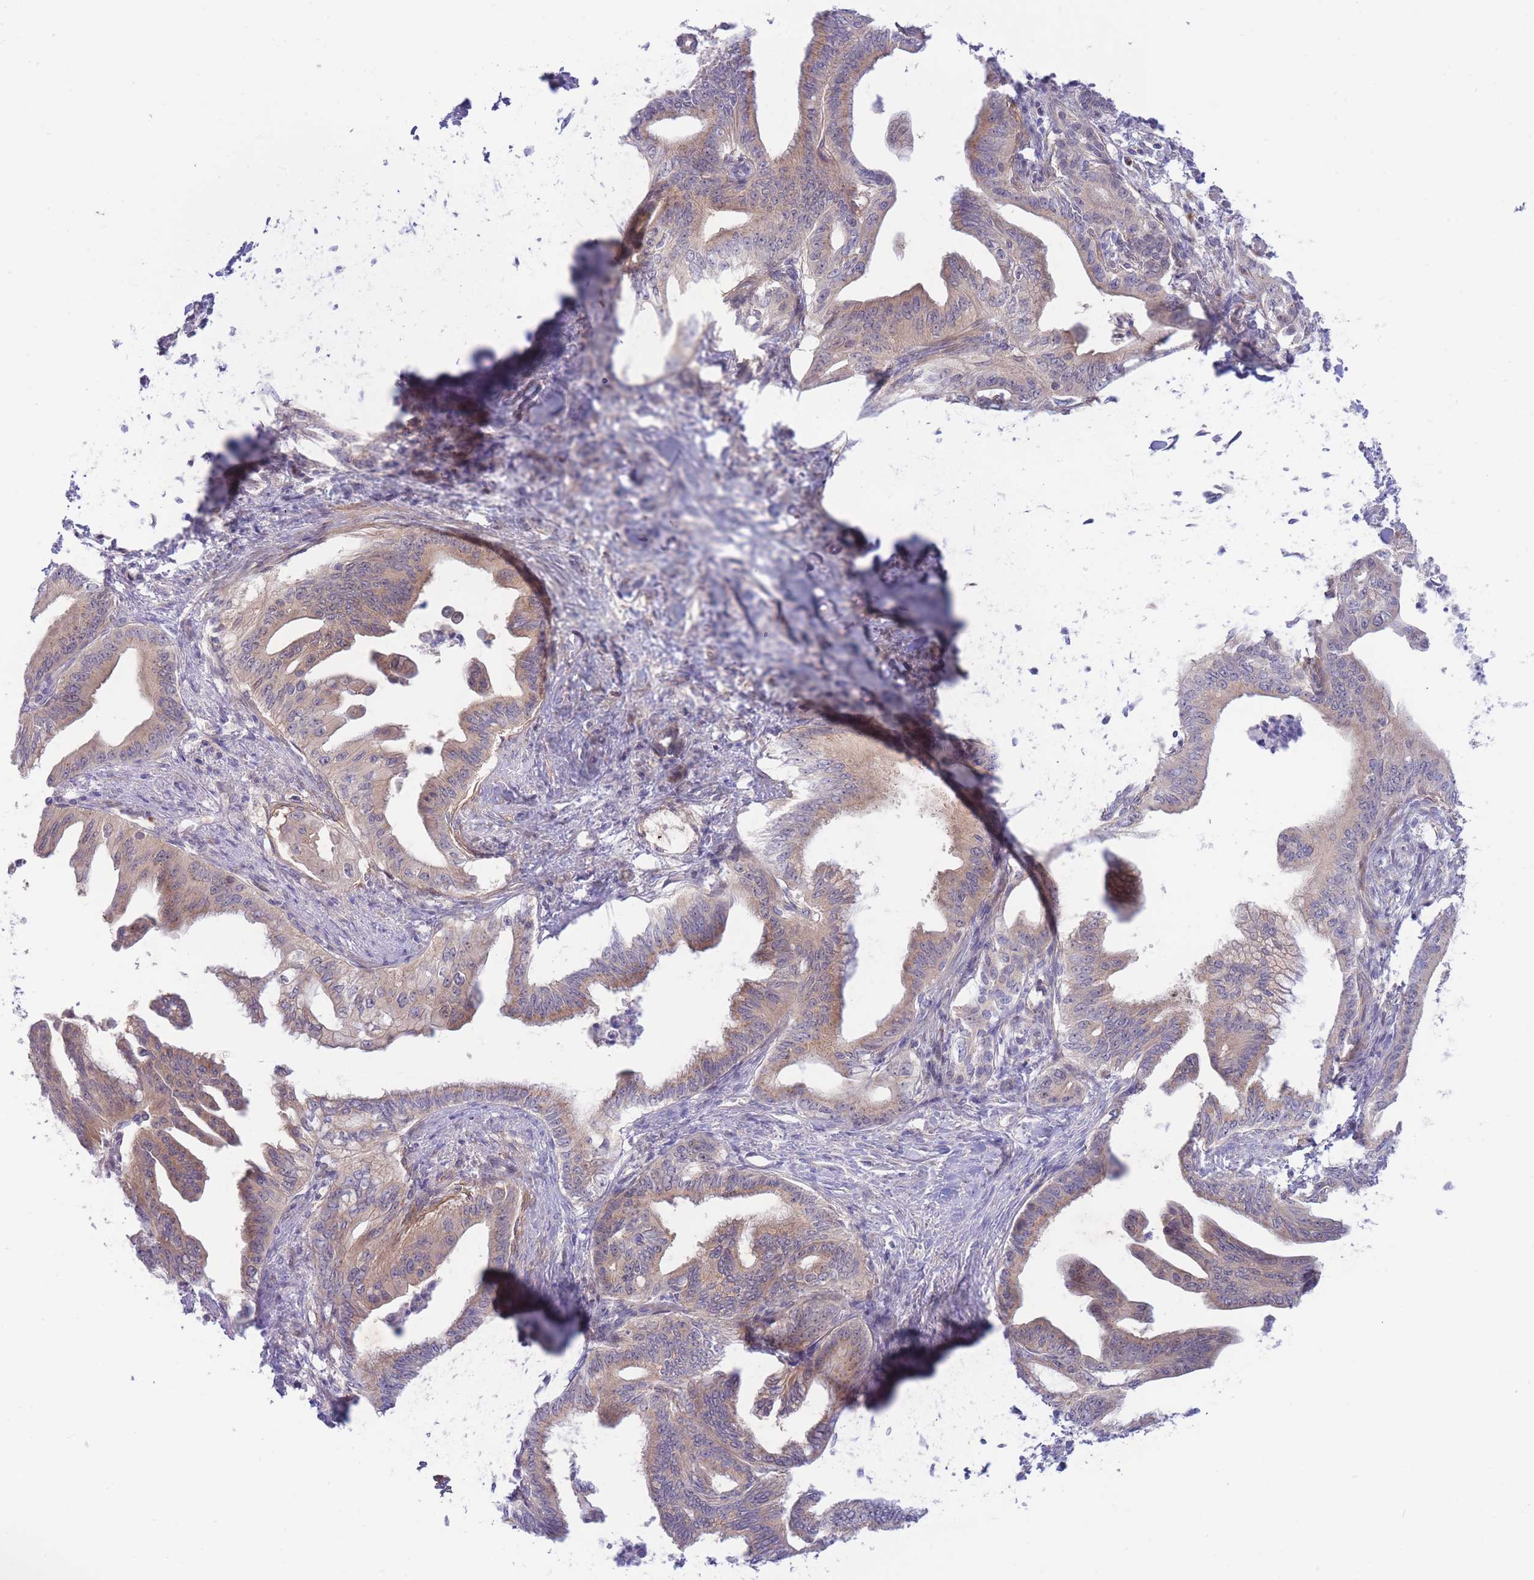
{"staining": {"intensity": "weak", "quantity": "25%-75%", "location": "cytoplasmic/membranous"}, "tissue": "pancreatic cancer", "cell_type": "Tumor cells", "image_type": "cancer", "snomed": [{"axis": "morphology", "description": "Adenocarcinoma, NOS"}, {"axis": "topography", "description": "Pancreas"}], "caption": "Pancreatic cancer (adenocarcinoma) stained with DAB (3,3'-diaminobenzidine) immunohistochemistry (IHC) reveals low levels of weak cytoplasmic/membranous positivity in about 25%-75% of tumor cells.", "gene": "APOL4", "patient": {"sex": "male", "age": 58}}